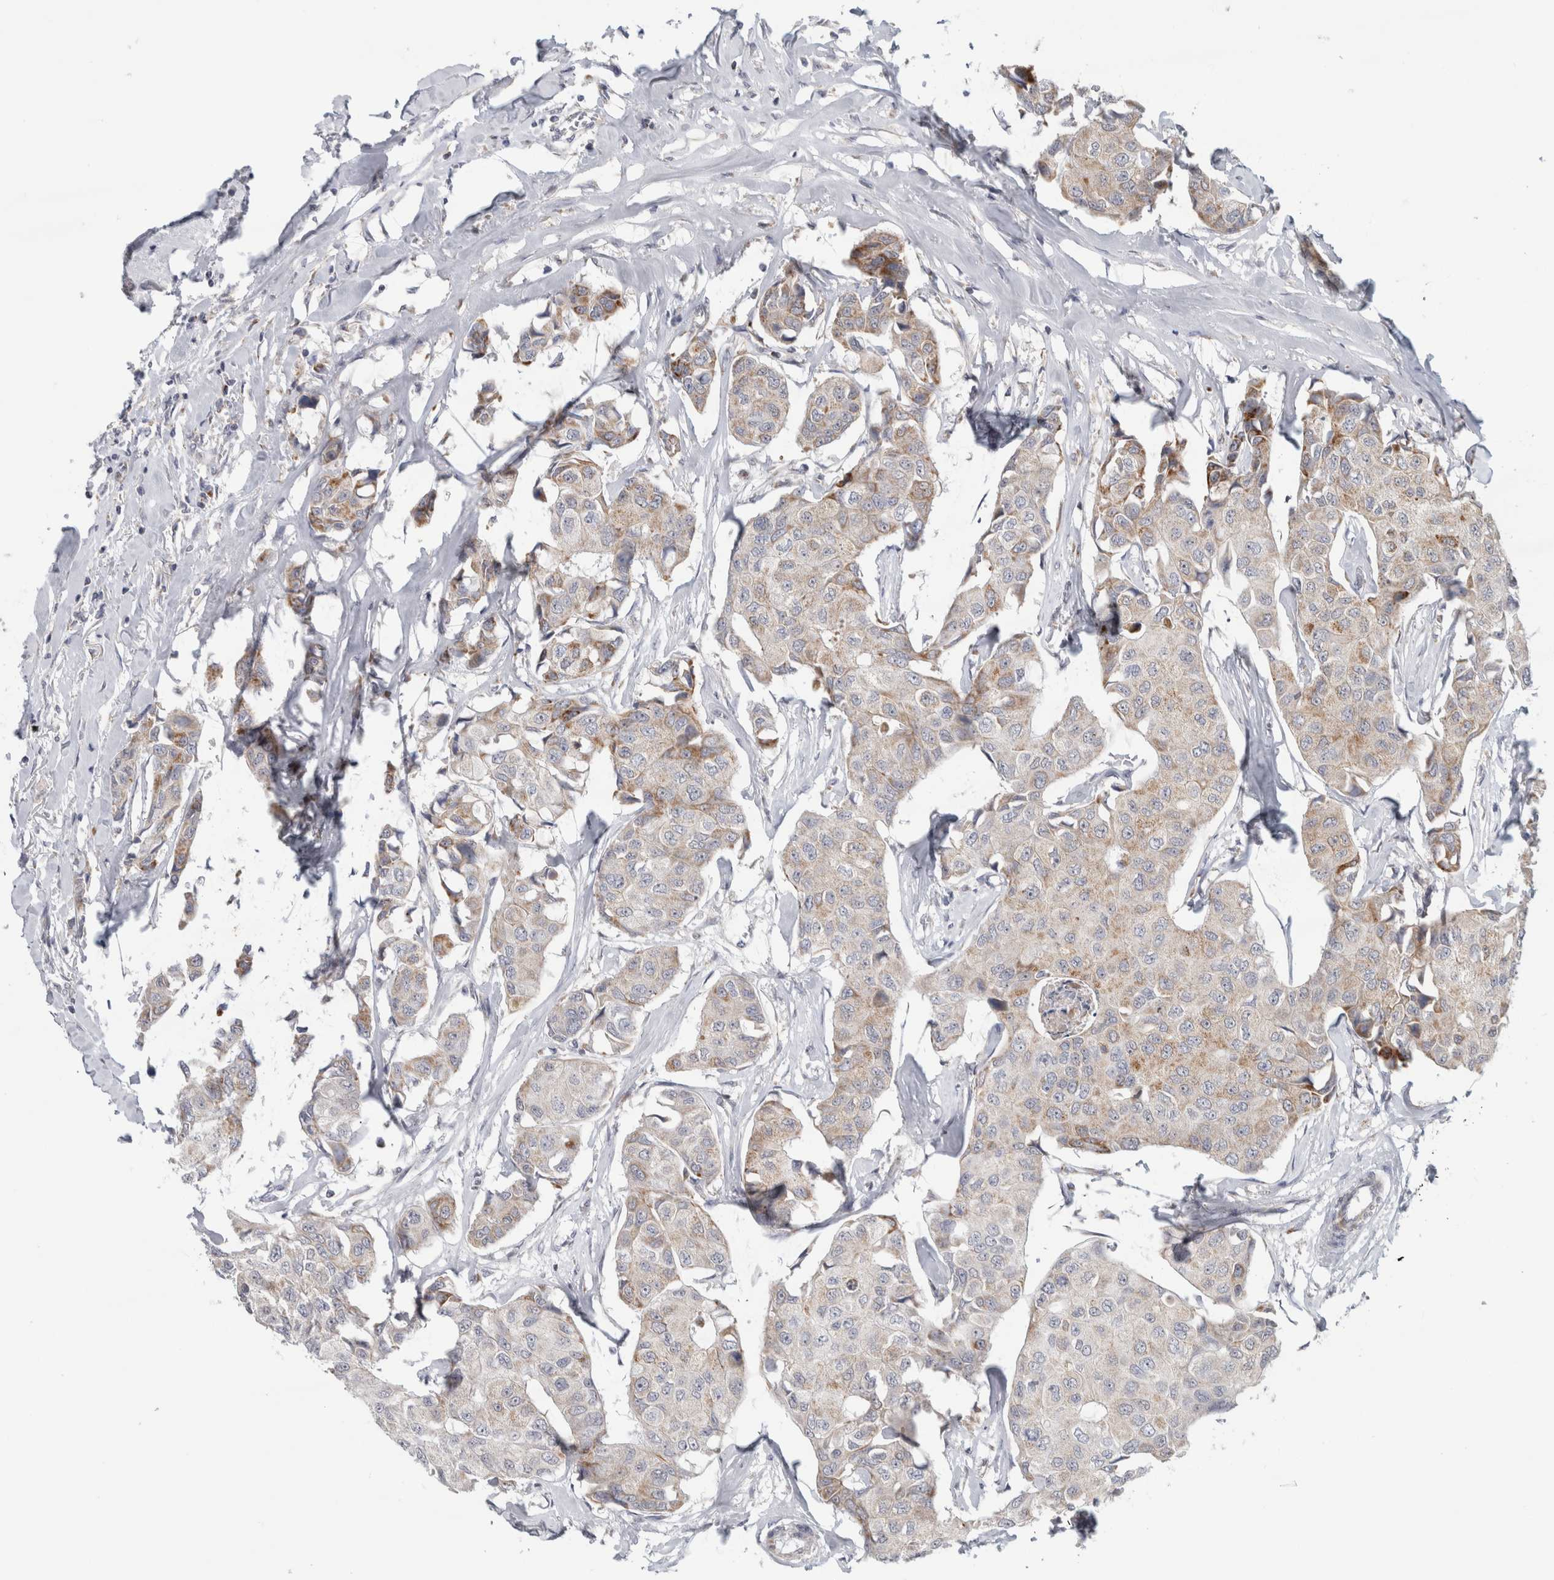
{"staining": {"intensity": "moderate", "quantity": "<25%", "location": "cytoplasmic/membranous"}, "tissue": "breast cancer", "cell_type": "Tumor cells", "image_type": "cancer", "snomed": [{"axis": "morphology", "description": "Duct carcinoma"}, {"axis": "topography", "description": "Breast"}], "caption": "Breast intraductal carcinoma stained with IHC displays moderate cytoplasmic/membranous expression in approximately <25% of tumor cells. The staining is performed using DAB (3,3'-diaminobenzidine) brown chromogen to label protein expression. The nuclei are counter-stained blue using hematoxylin.", "gene": "RAB18", "patient": {"sex": "female", "age": 80}}